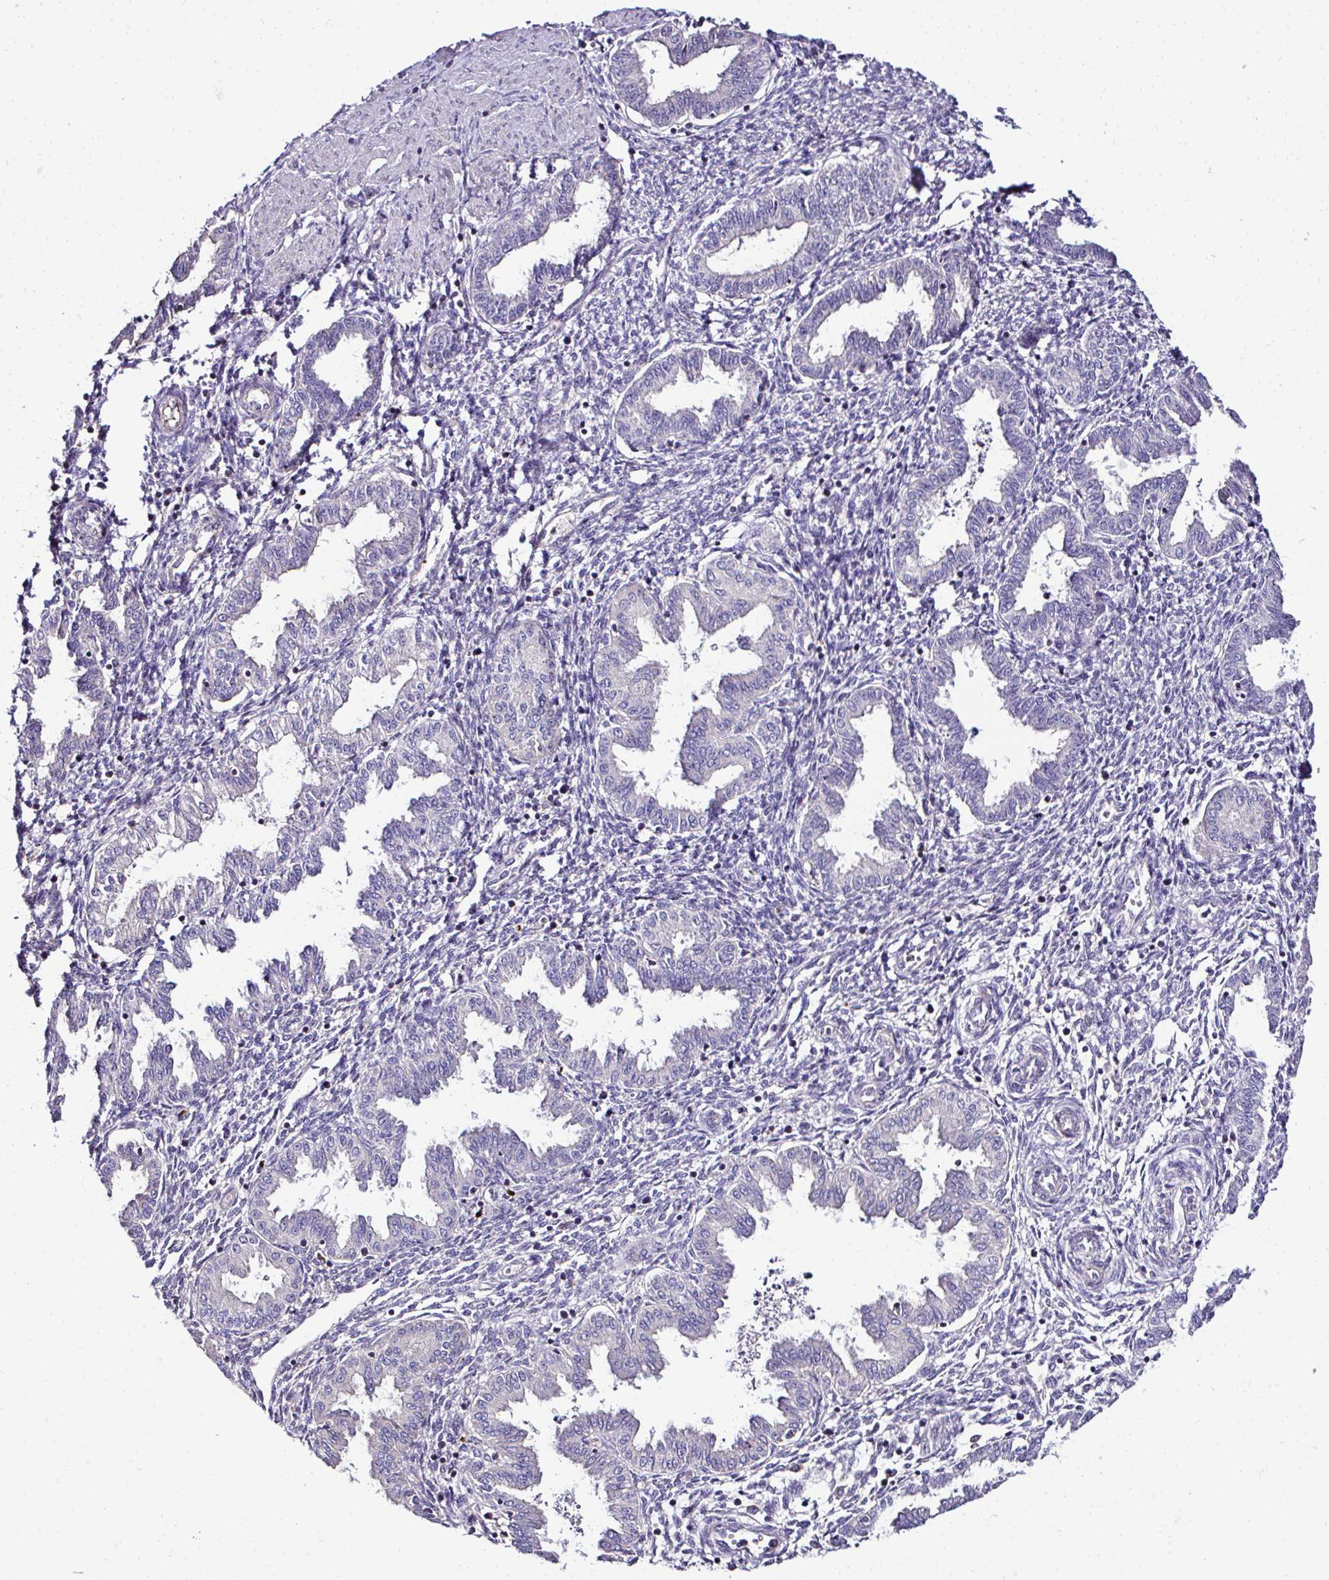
{"staining": {"intensity": "negative", "quantity": "none", "location": "none"}, "tissue": "endometrium", "cell_type": "Cells in endometrial stroma", "image_type": "normal", "snomed": [{"axis": "morphology", "description": "Normal tissue, NOS"}, {"axis": "topography", "description": "Endometrium"}], "caption": "A high-resolution image shows IHC staining of normal endometrium, which demonstrates no significant expression in cells in endometrial stroma.", "gene": "CCDC85C", "patient": {"sex": "female", "age": 33}}